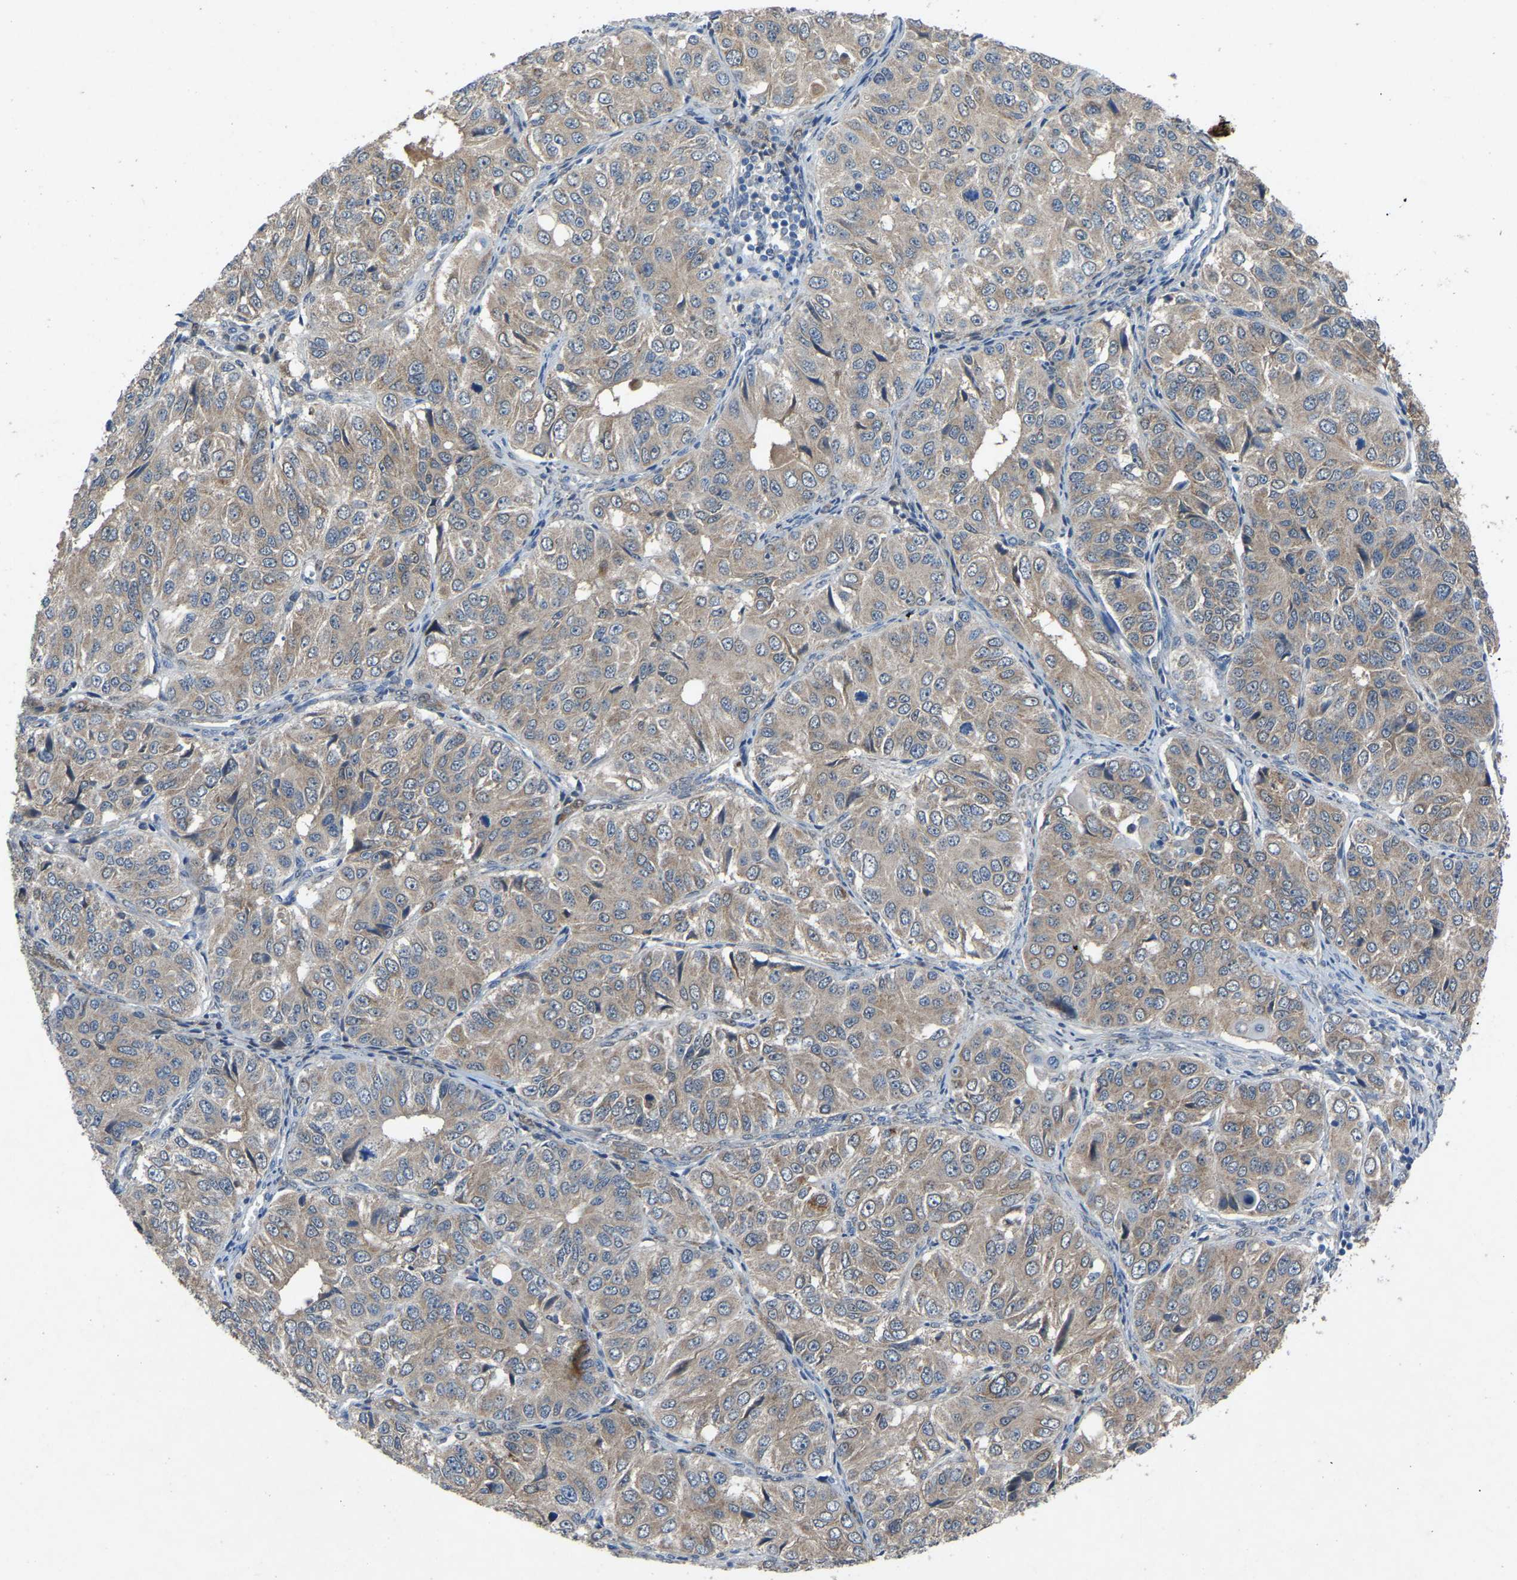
{"staining": {"intensity": "weak", "quantity": ">75%", "location": "cytoplasmic/membranous"}, "tissue": "ovarian cancer", "cell_type": "Tumor cells", "image_type": "cancer", "snomed": [{"axis": "morphology", "description": "Carcinoma, endometroid"}, {"axis": "topography", "description": "Ovary"}], "caption": "Brown immunohistochemical staining in ovarian cancer reveals weak cytoplasmic/membranous staining in about >75% of tumor cells.", "gene": "FHIT", "patient": {"sex": "female", "age": 51}}